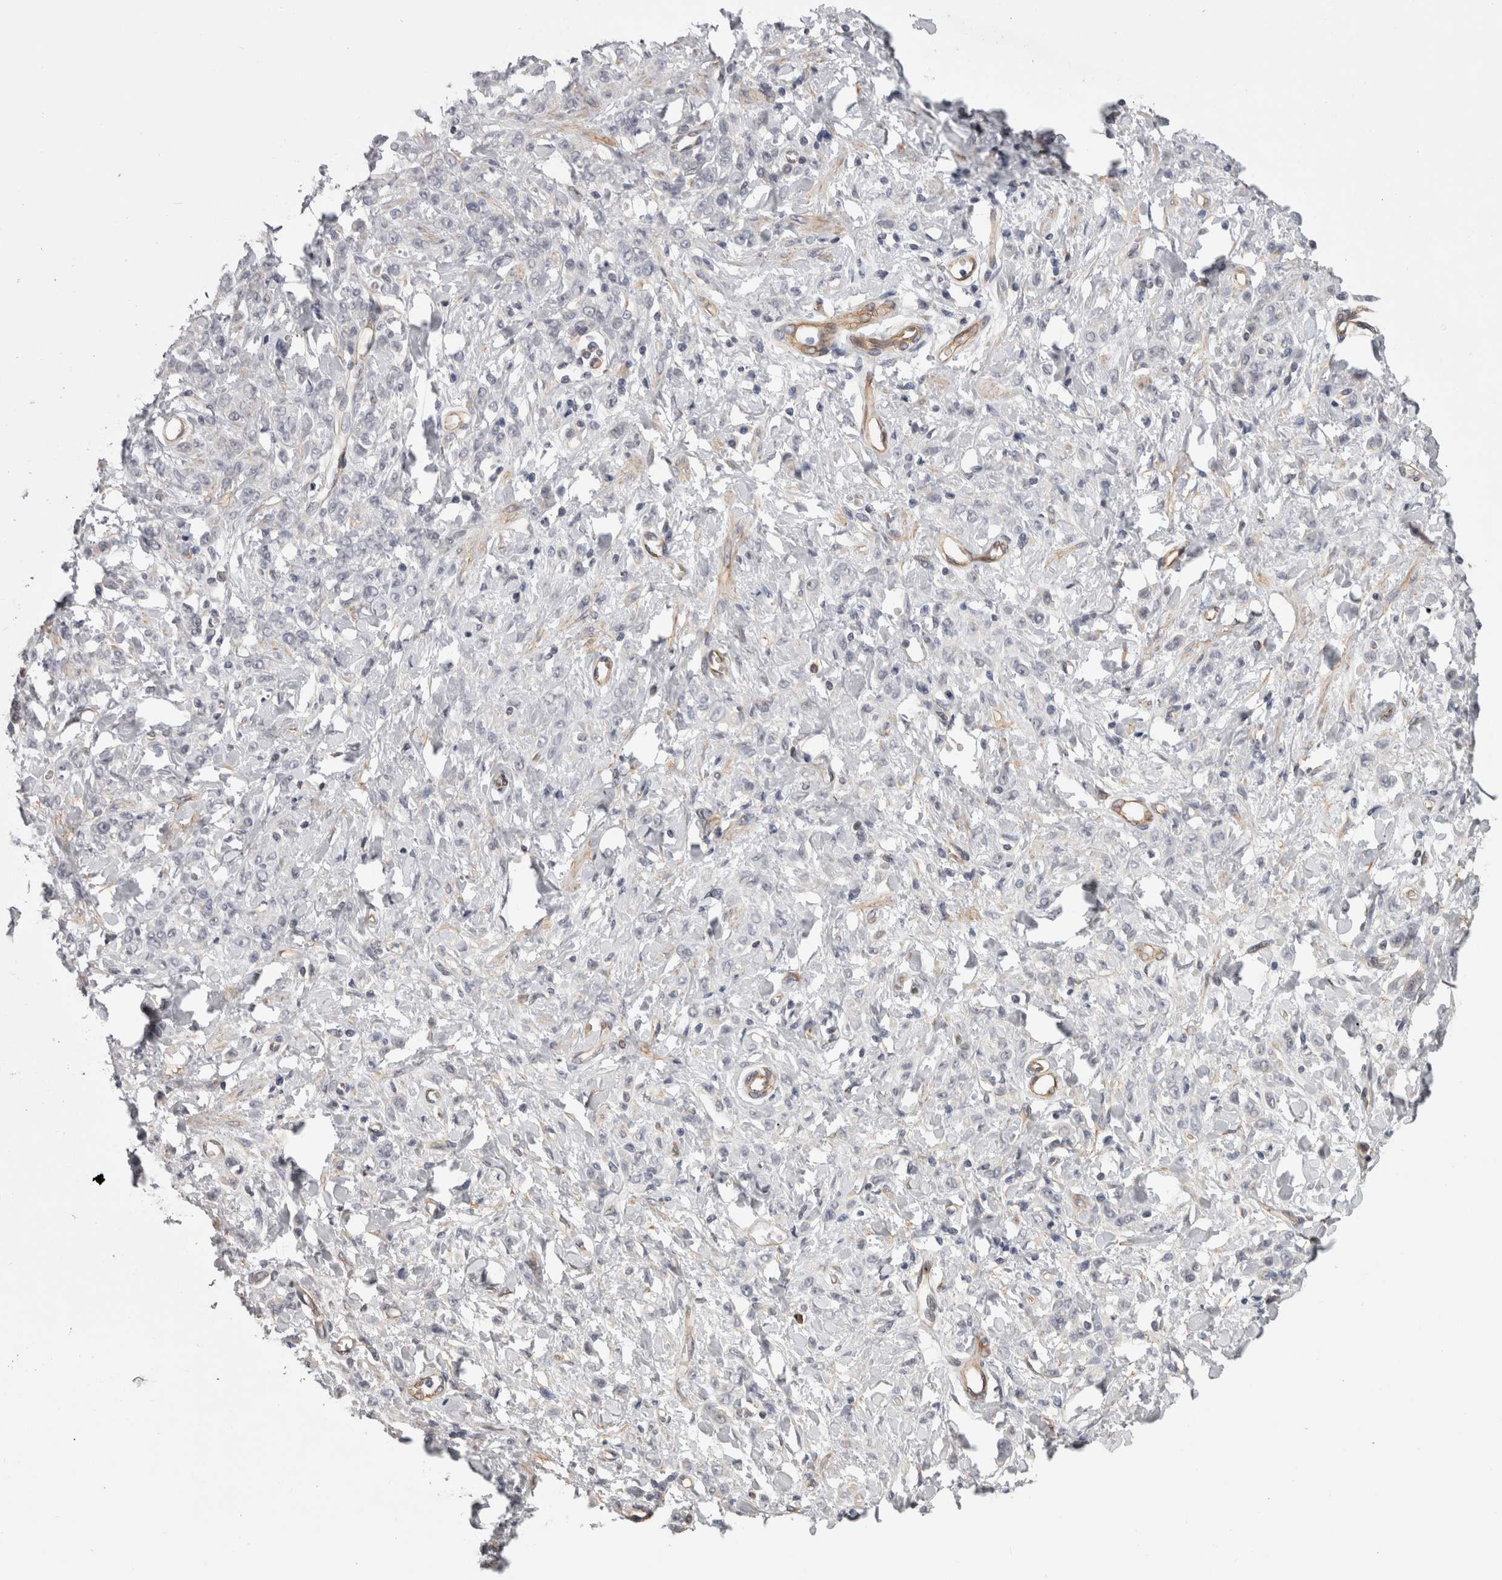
{"staining": {"intensity": "negative", "quantity": "none", "location": "none"}, "tissue": "stomach cancer", "cell_type": "Tumor cells", "image_type": "cancer", "snomed": [{"axis": "morphology", "description": "Normal tissue, NOS"}, {"axis": "morphology", "description": "Adenocarcinoma, NOS"}, {"axis": "topography", "description": "Stomach"}], "caption": "High magnification brightfield microscopy of stomach cancer stained with DAB (3,3'-diaminobenzidine) (brown) and counterstained with hematoxylin (blue): tumor cells show no significant staining.", "gene": "RMDN1", "patient": {"sex": "male", "age": 82}}